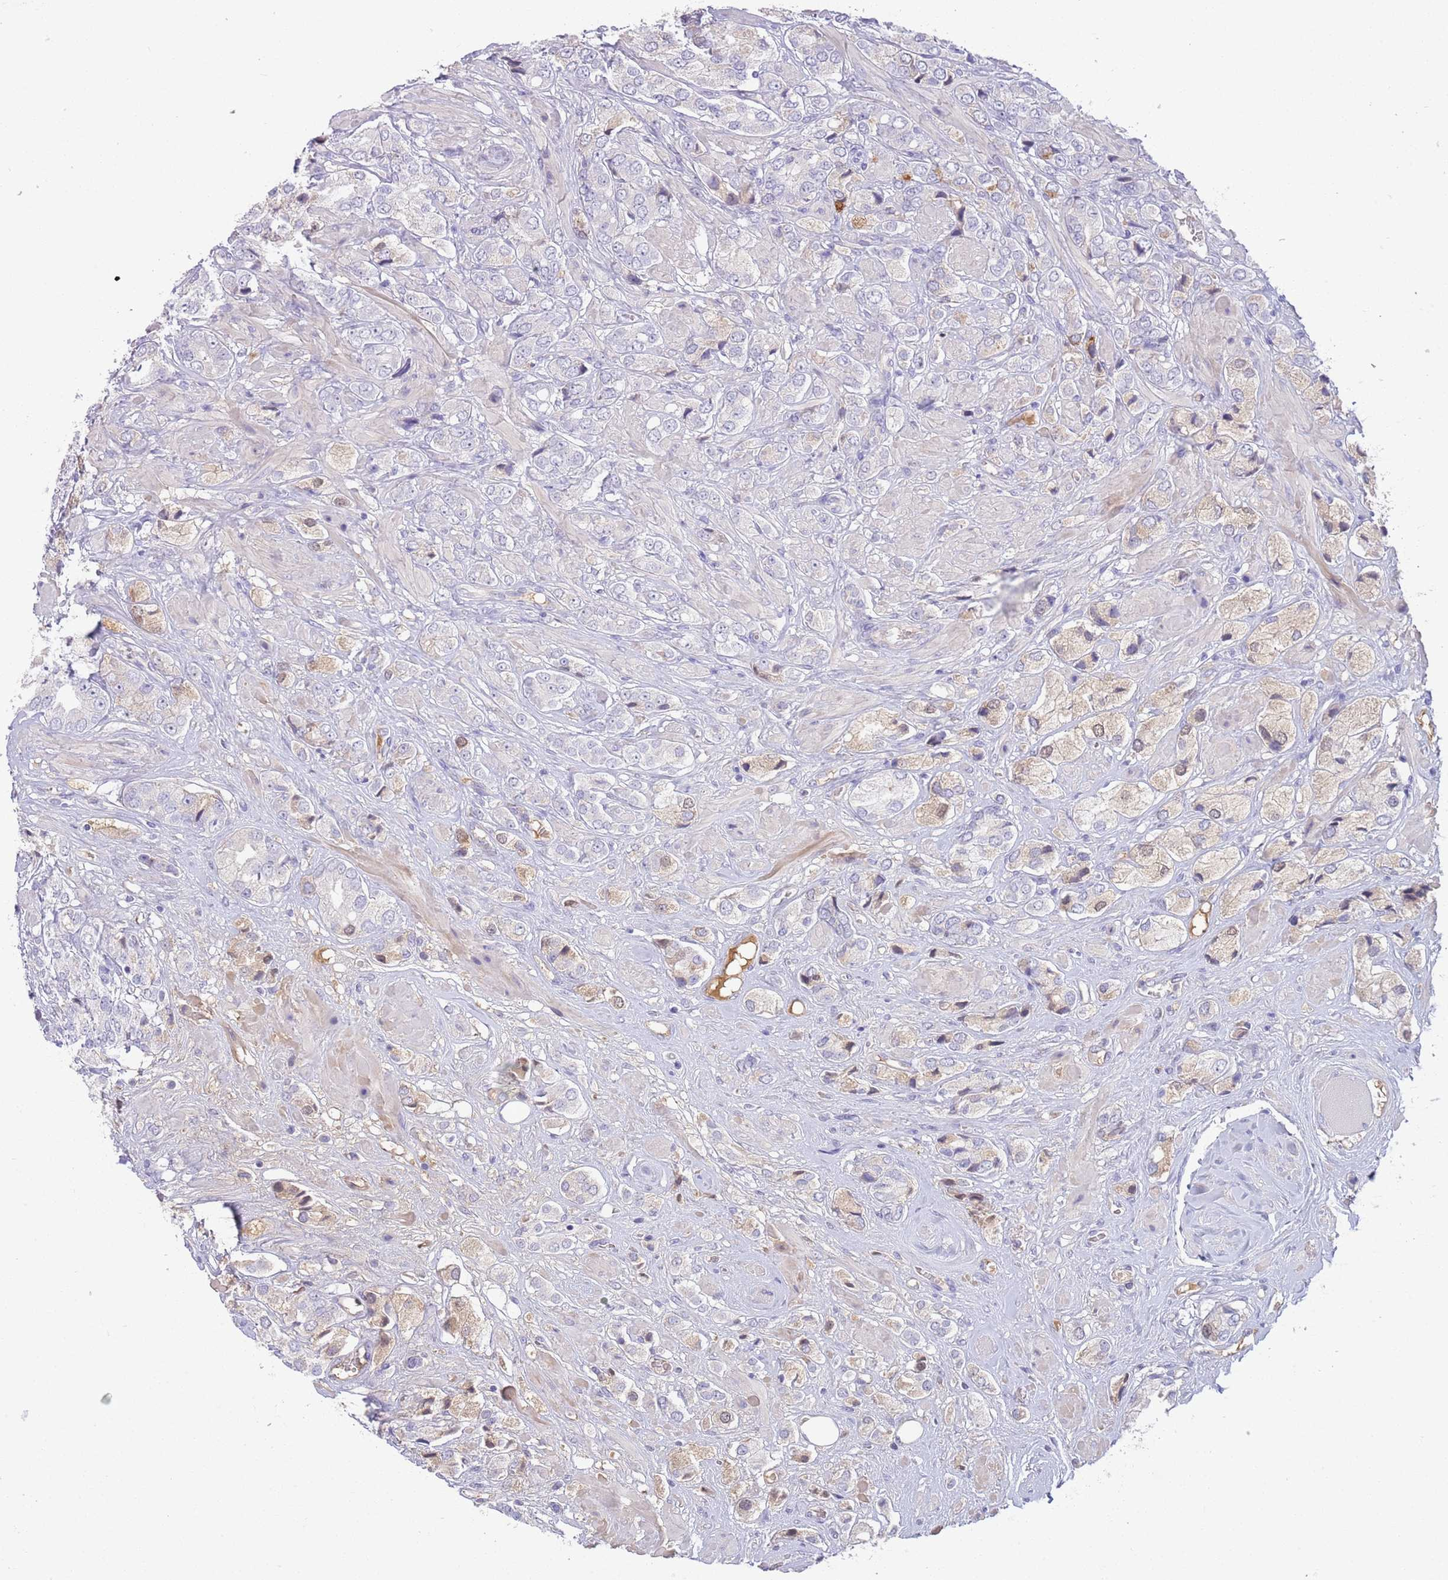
{"staining": {"intensity": "weak", "quantity": "<25%", "location": "cytoplasmic/membranous"}, "tissue": "prostate cancer", "cell_type": "Tumor cells", "image_type": "cancer", "snomed": [{"axis": "morphology", "description": "Adenocarcinoma, High grade"}, {"axis": "topography", "description": "Prostate and seminal vesicle, NOS"}], "caption": "IHC of prostate cancer demonstrates no staining in tumor cells.", "gene": "IGFL4", "patient": {"sex": "male", "age": 64}}